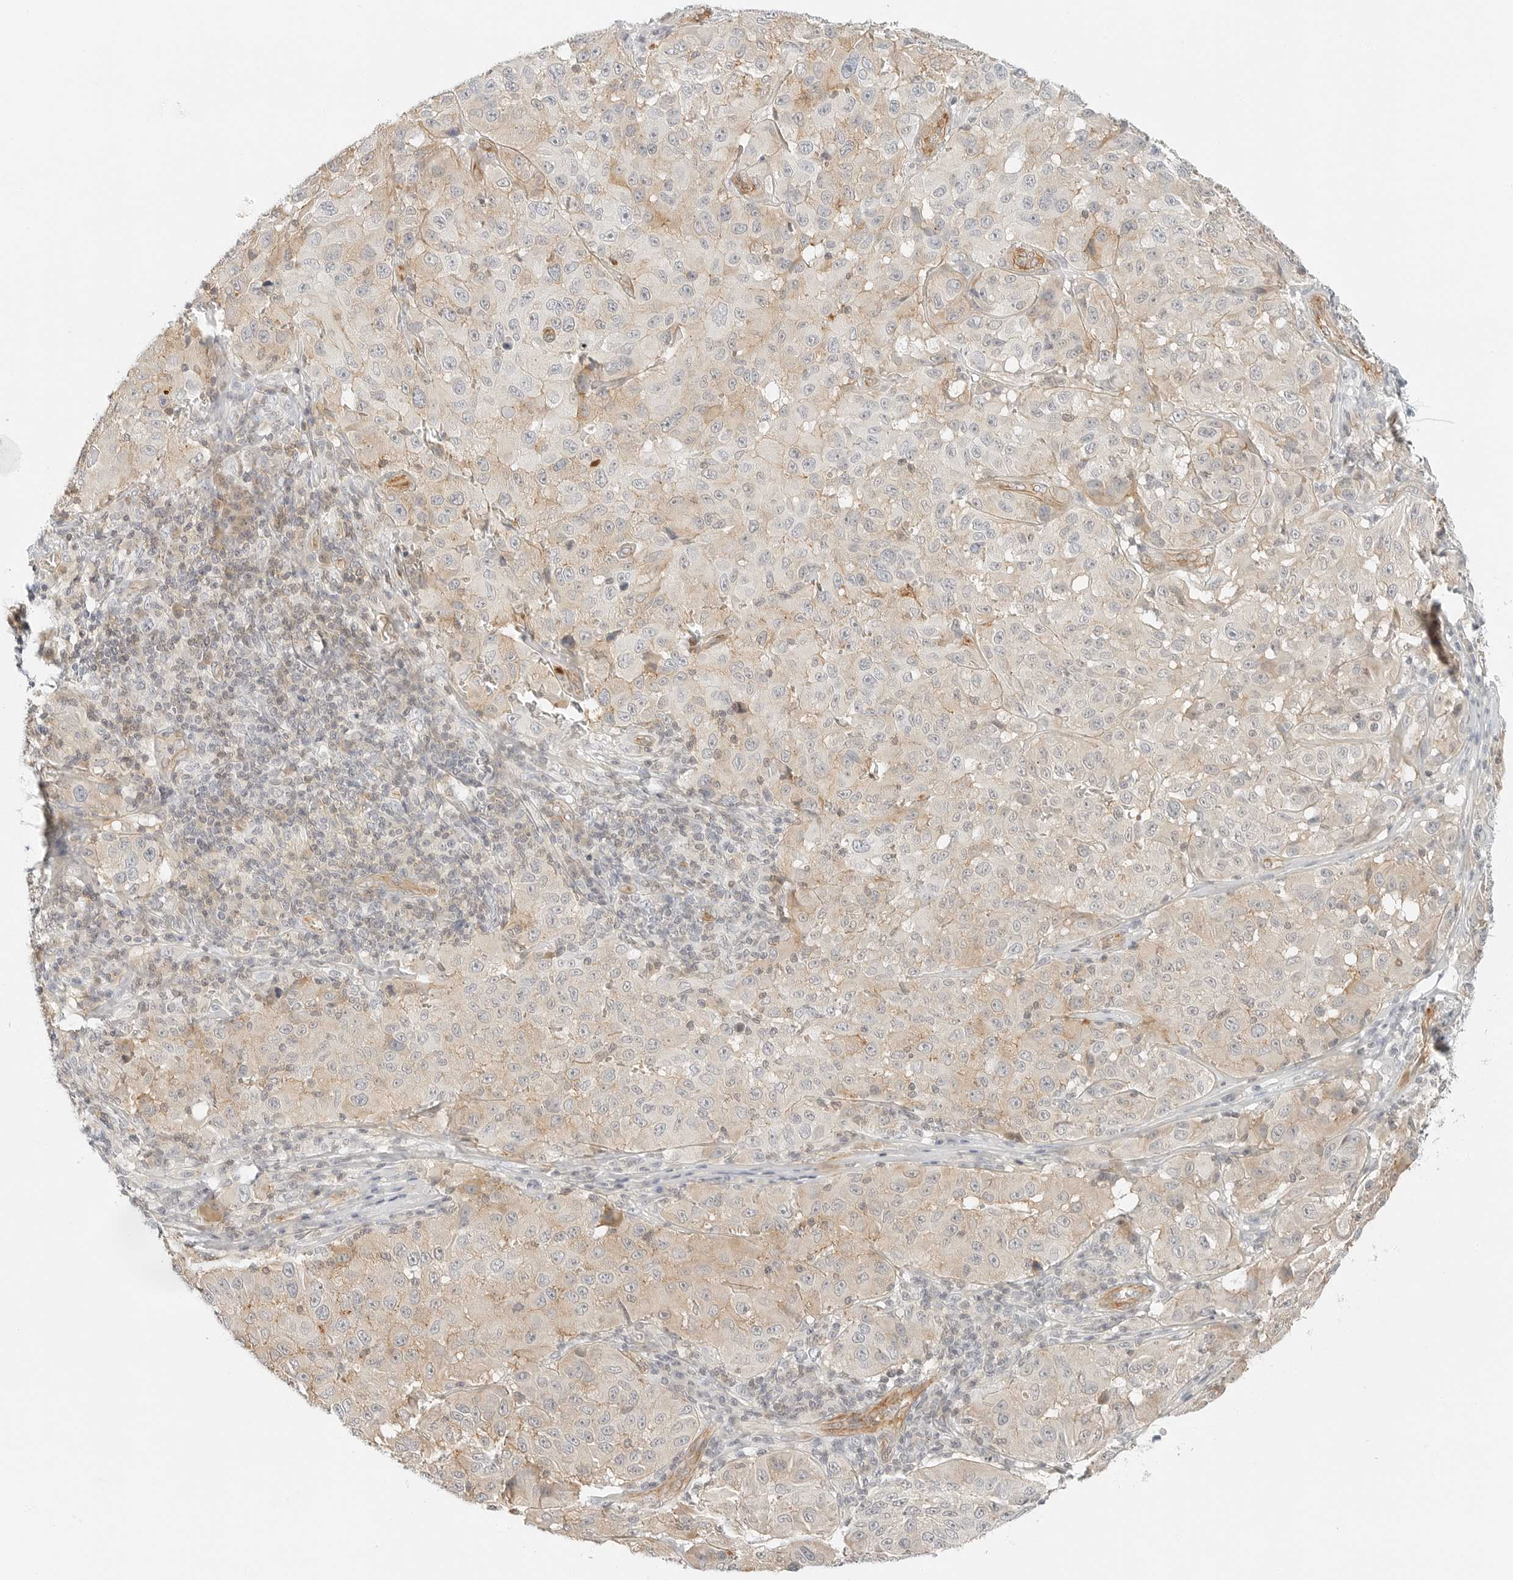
{"staining": {"intensity": "weak", "quantity": "25%-75%", "location": "cytoplasmic/membranous"}, "tissue": "melanoma", "cell_type": "Tumor cells", "image_type": "cancer", "snomed": [{"axis": "morphology", "description": "Malignant melanoma, NOS"}, {"axis": "topography", "description": "Skin"}], "caption": "Approximately 25%-75% of tumor cells in malignant melanoma exhibit weak cytoplasmic/membranous protein expression as visualized by brown immunohistochemical staining.", "gene": "IQCC", "patient": {"sex": "male", "age": 66}}